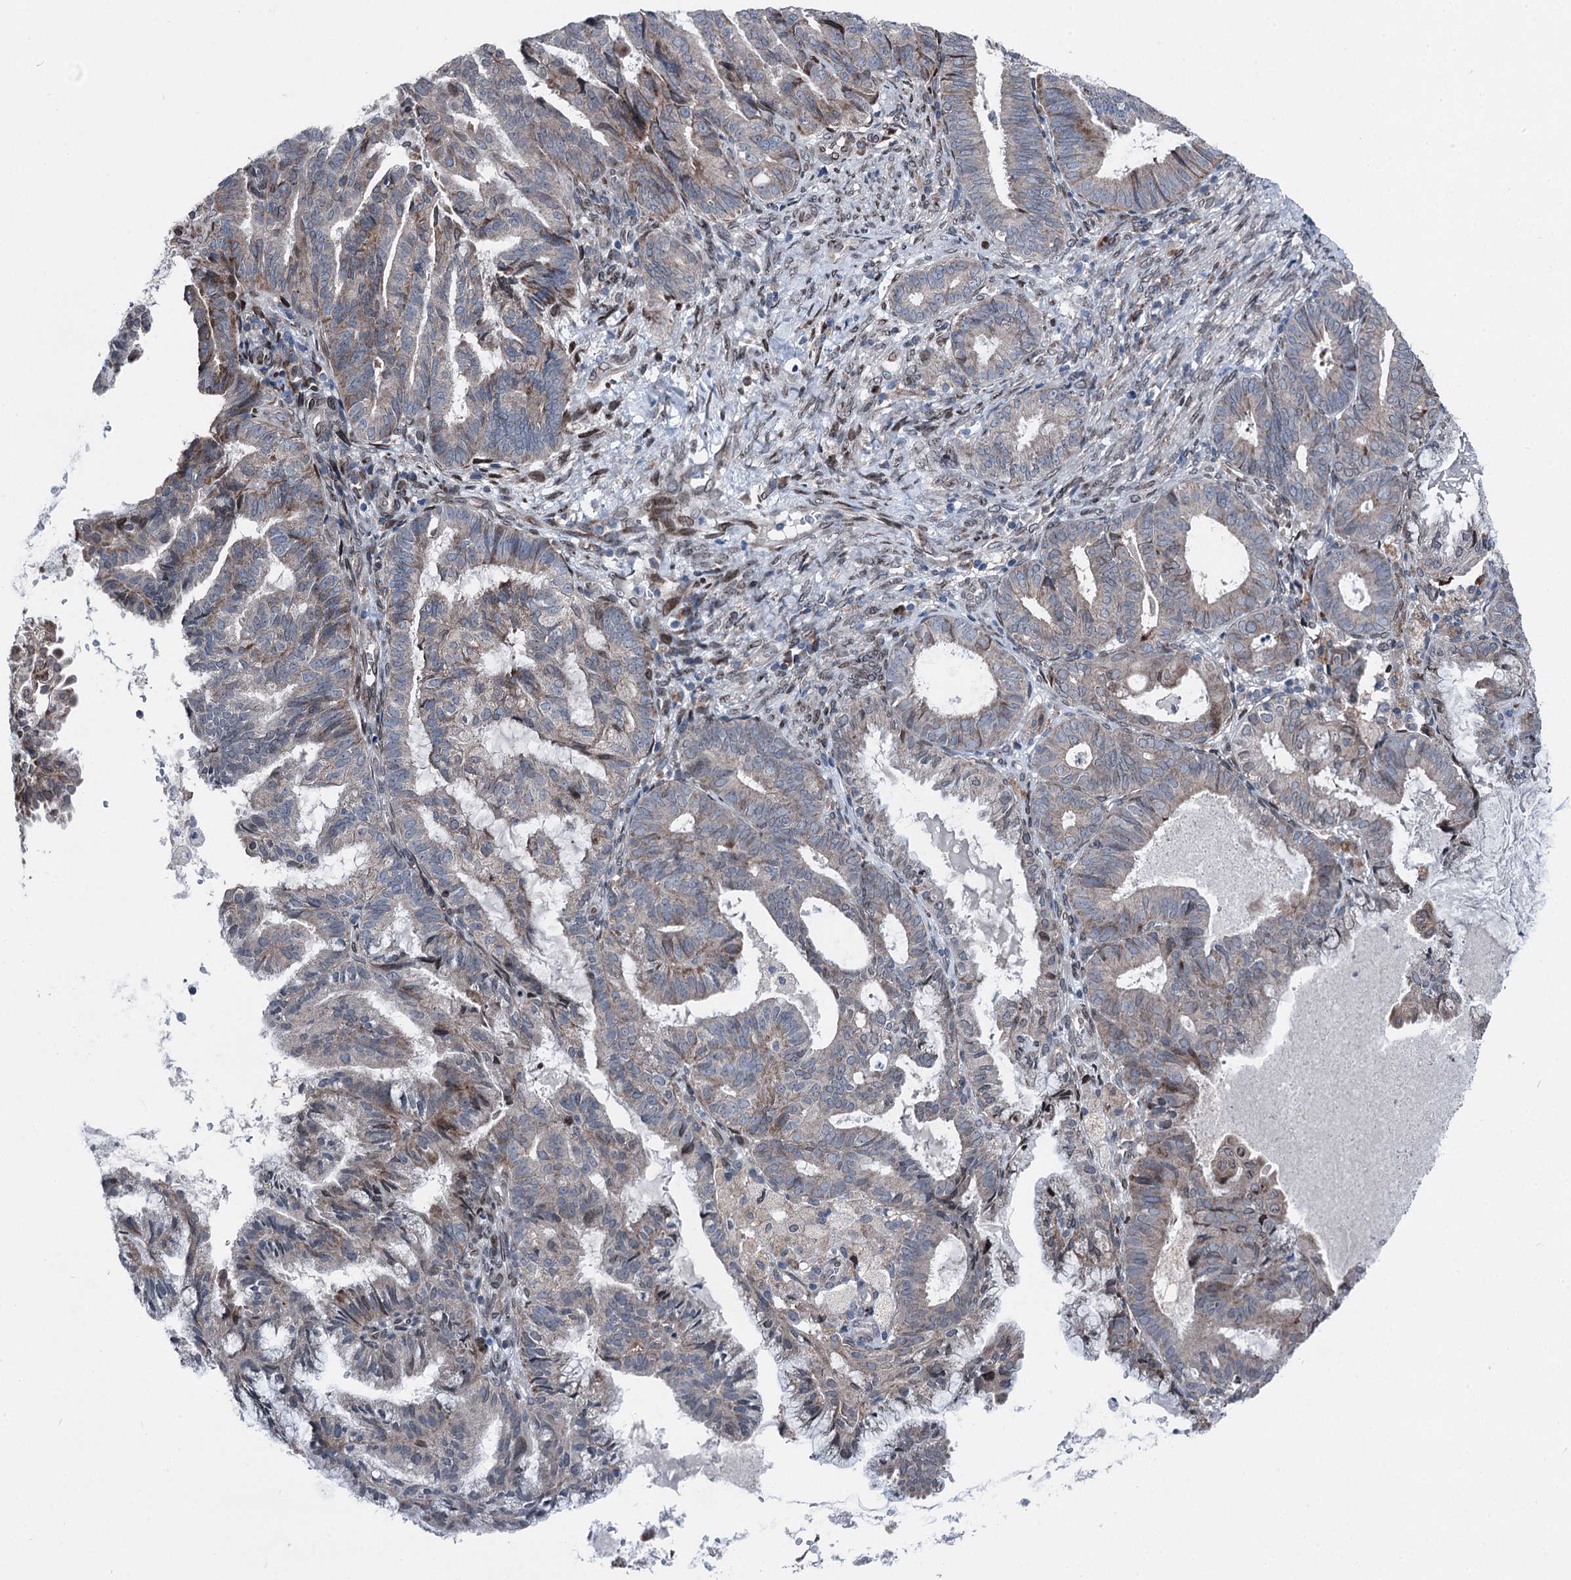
{"staining": {"intensity": "weak", "quantity": "25%-75%", "location": "cytoplasmic/membranous"}, "tissue": "endometrial cancer", "cell_type": "Tumor cells", "image_type": "cancer", "snomed": [{"axis": "morphology", "description": "Adenocarcinoma, NOS"}, {"axis": "topography", "description": "Endometrium"}], "caption": "Immunohistochemistry (IHC) histopathology image of endometrial cancer (adenocarcinoma) stained for a protein (brown), which shows low levels of weak cytoplasmic/membranous positivity in about 25%-75% of tumor cells.", "gene": "MRPL14", "patient": {"sex": "female", "age": 86}}